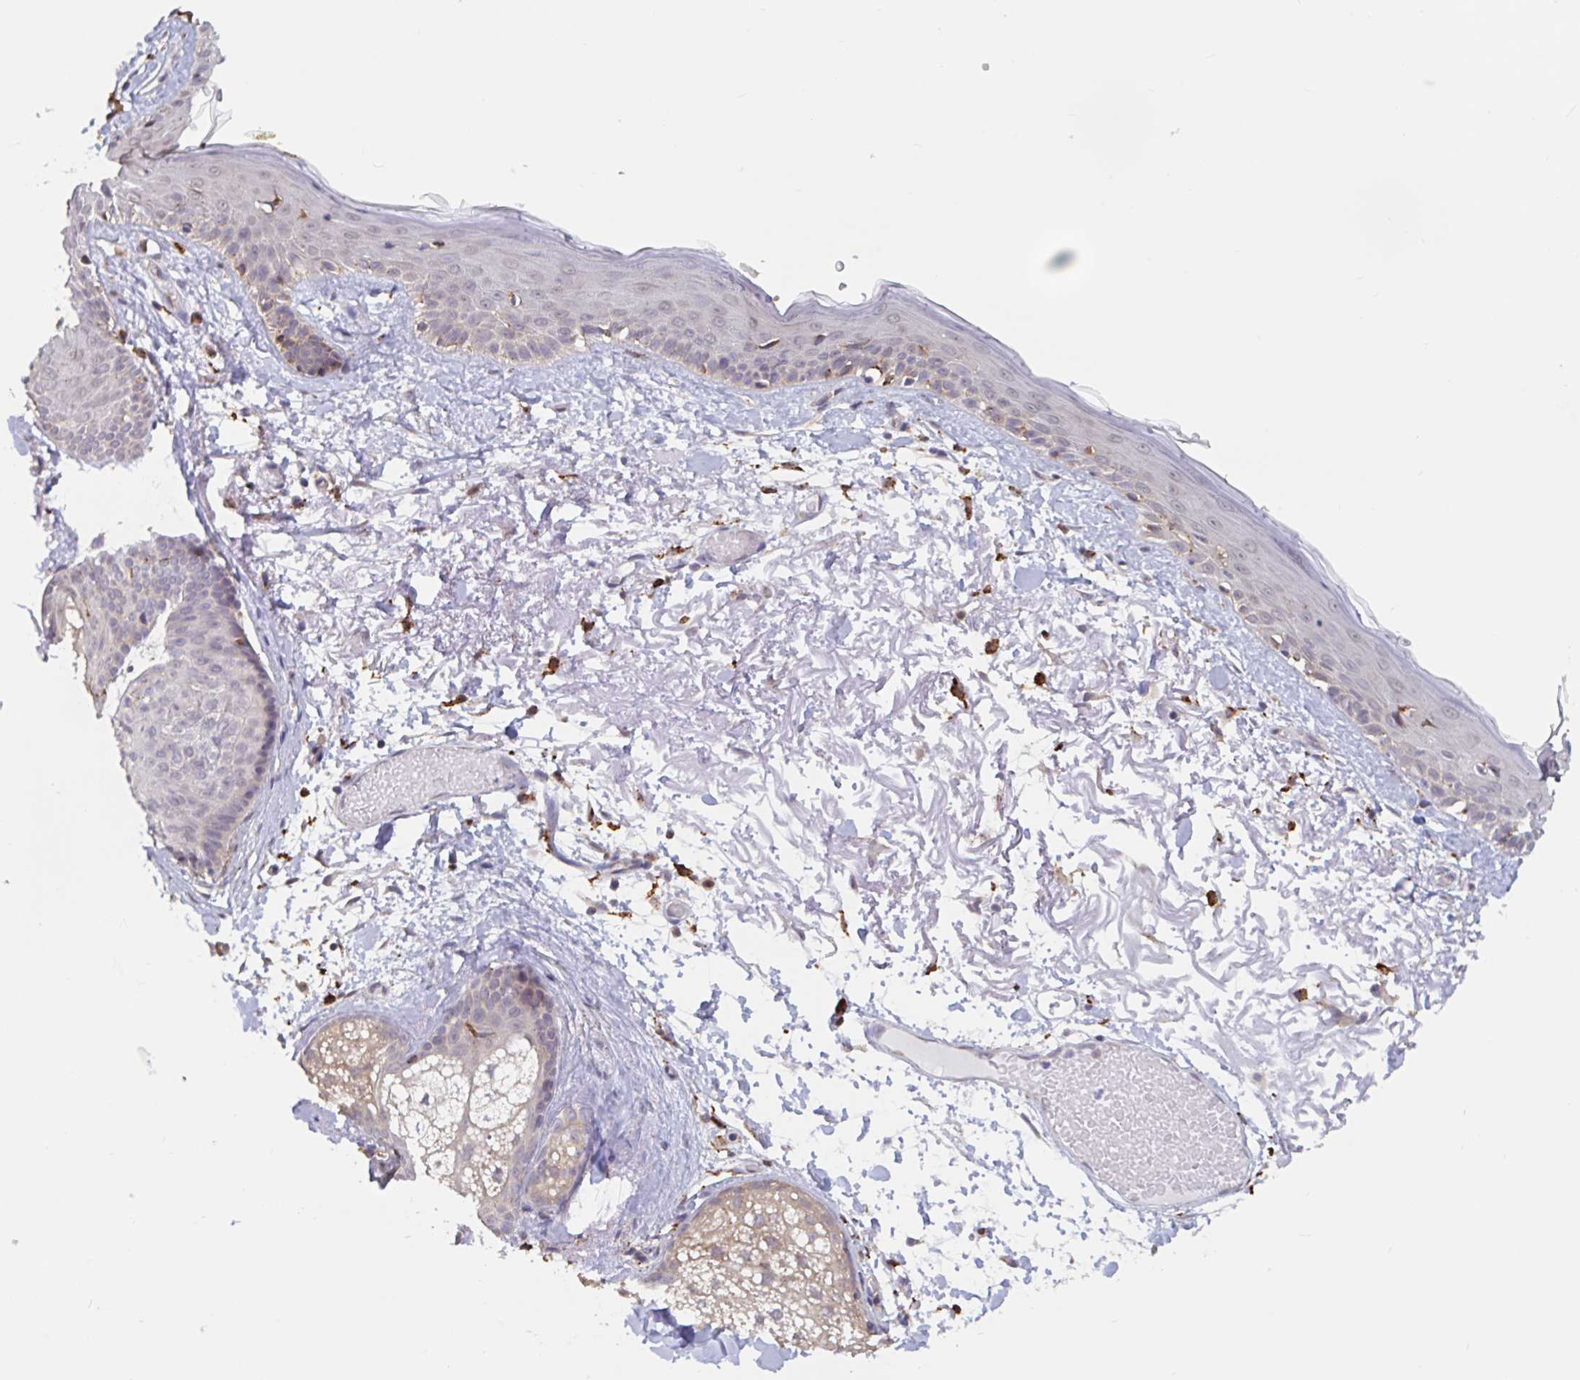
{"staining": {"intensity": "strong", "quantity": "<25%", "location": "cytoplasmic/membranous"}, "tissue": "skin", "cell_type": "Fibroblasts", "image_type": "normal", "snomed": [{"axis": "morphology", "description": "Normal tissue, NOS"}, {"axis": "topography", "description": "Skin"}], "caption": "Immunohistochemistry (IHC) micrograph of benign skin: human skin stained using immunohistochemistry demonstrates medium levels of strong protein expression localized specifically in the cytoplasmic/membranous of fibroblasts, appearing as a cytoplasmic/membranous brown color.", "gene": "SNX8", "patient": {"sex": "male", "age": 79}}